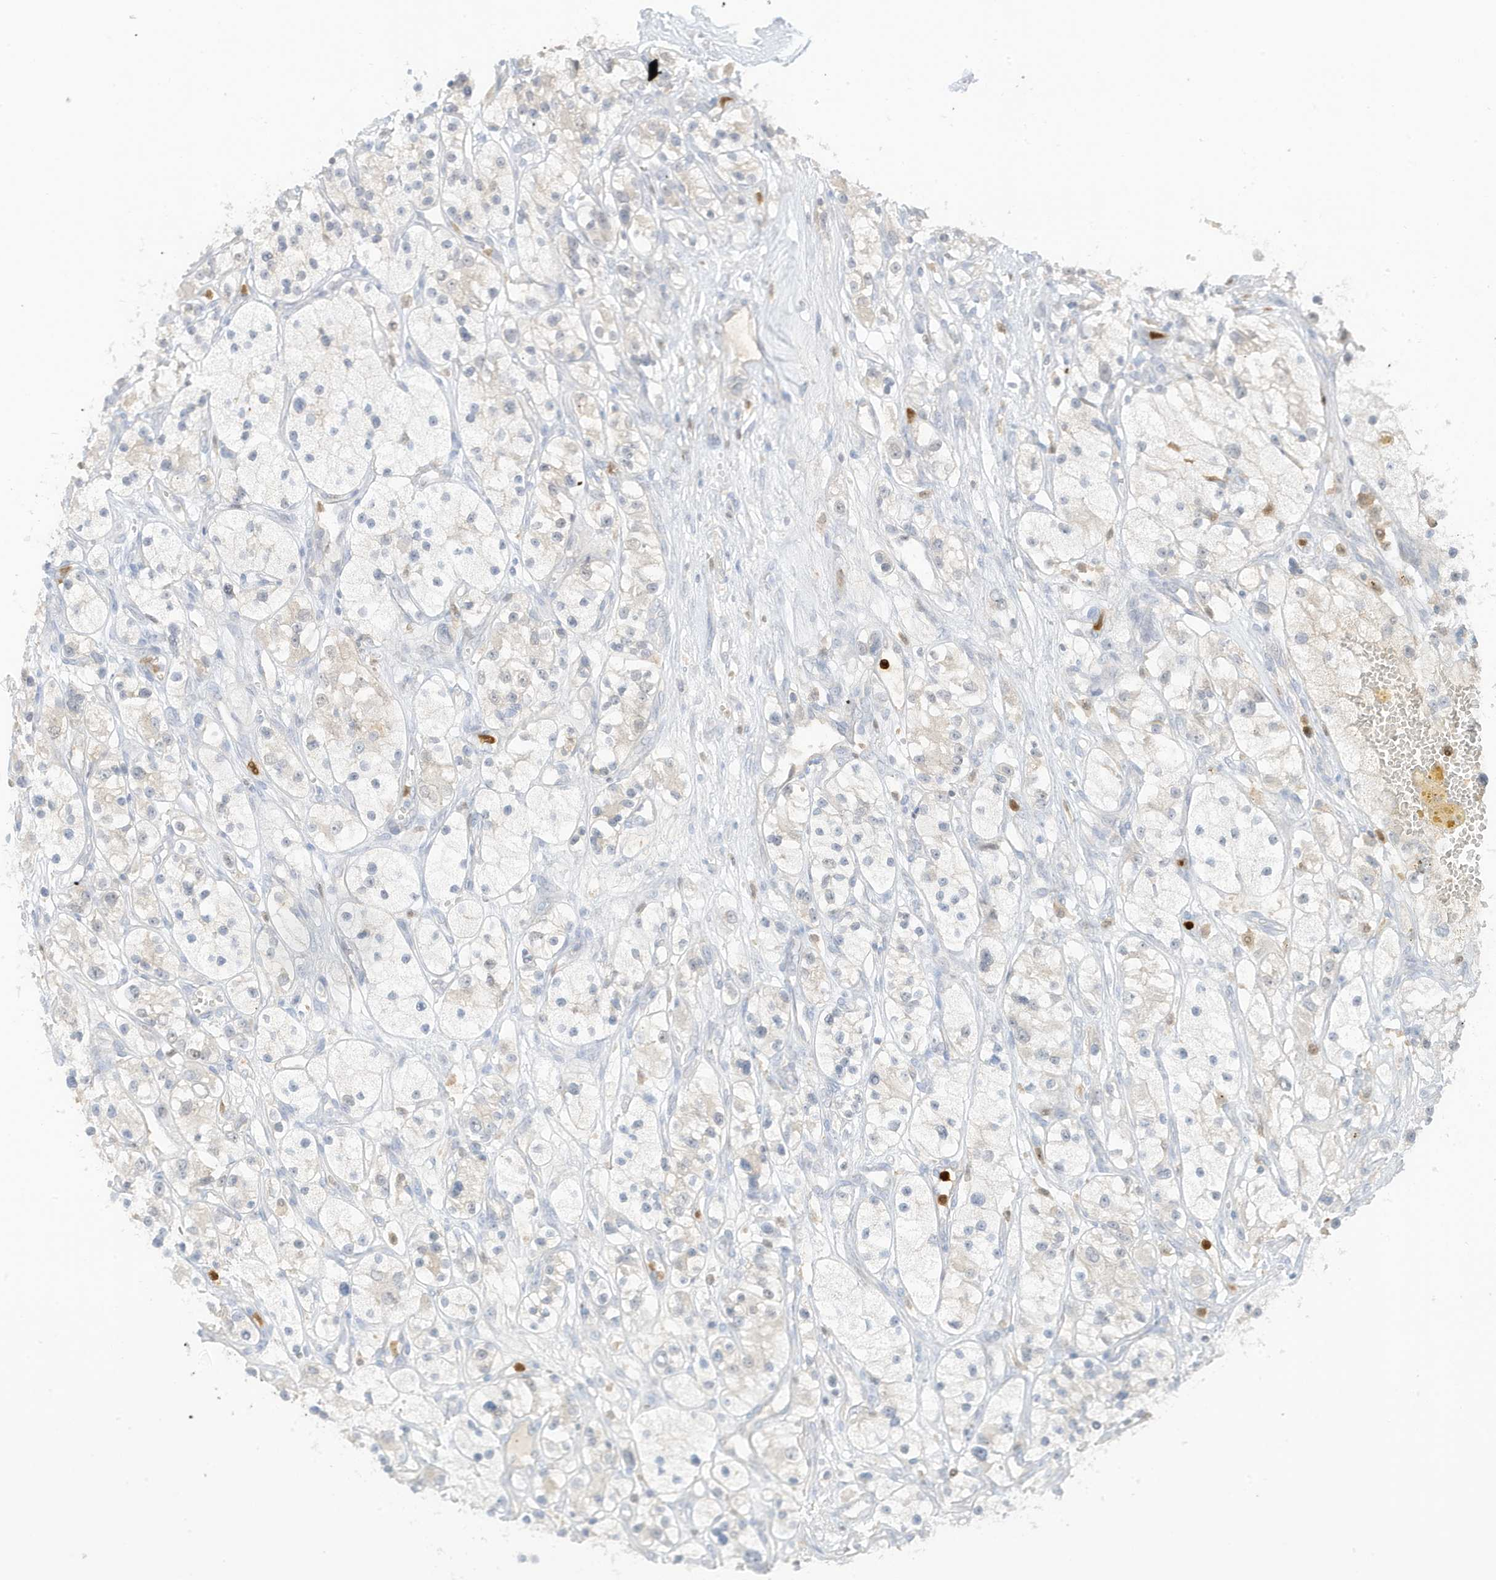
{"staining": {"intensity": "negative", "quantity": "none", "location": "none"}, "tissue": "renal cancer", "cell_type": "Tumor cells", "image_type": "cancer", "snomed": [{"axis": "morphology", "description": "Adenocarcinoma, NOS"}, {"axis": "topography", "description": "Kidney"}], "caption": "Adenocarcinoma (renal) was stained to show a protein in brown. There is no significant expression in tumor cells. (DAB (3,3'-diaminobenzidine) immunohistochemistry visualized using brightfield microscopy, high magnification).", "gene": "GCA", "patient": {"sex": "female", "age": 57}}